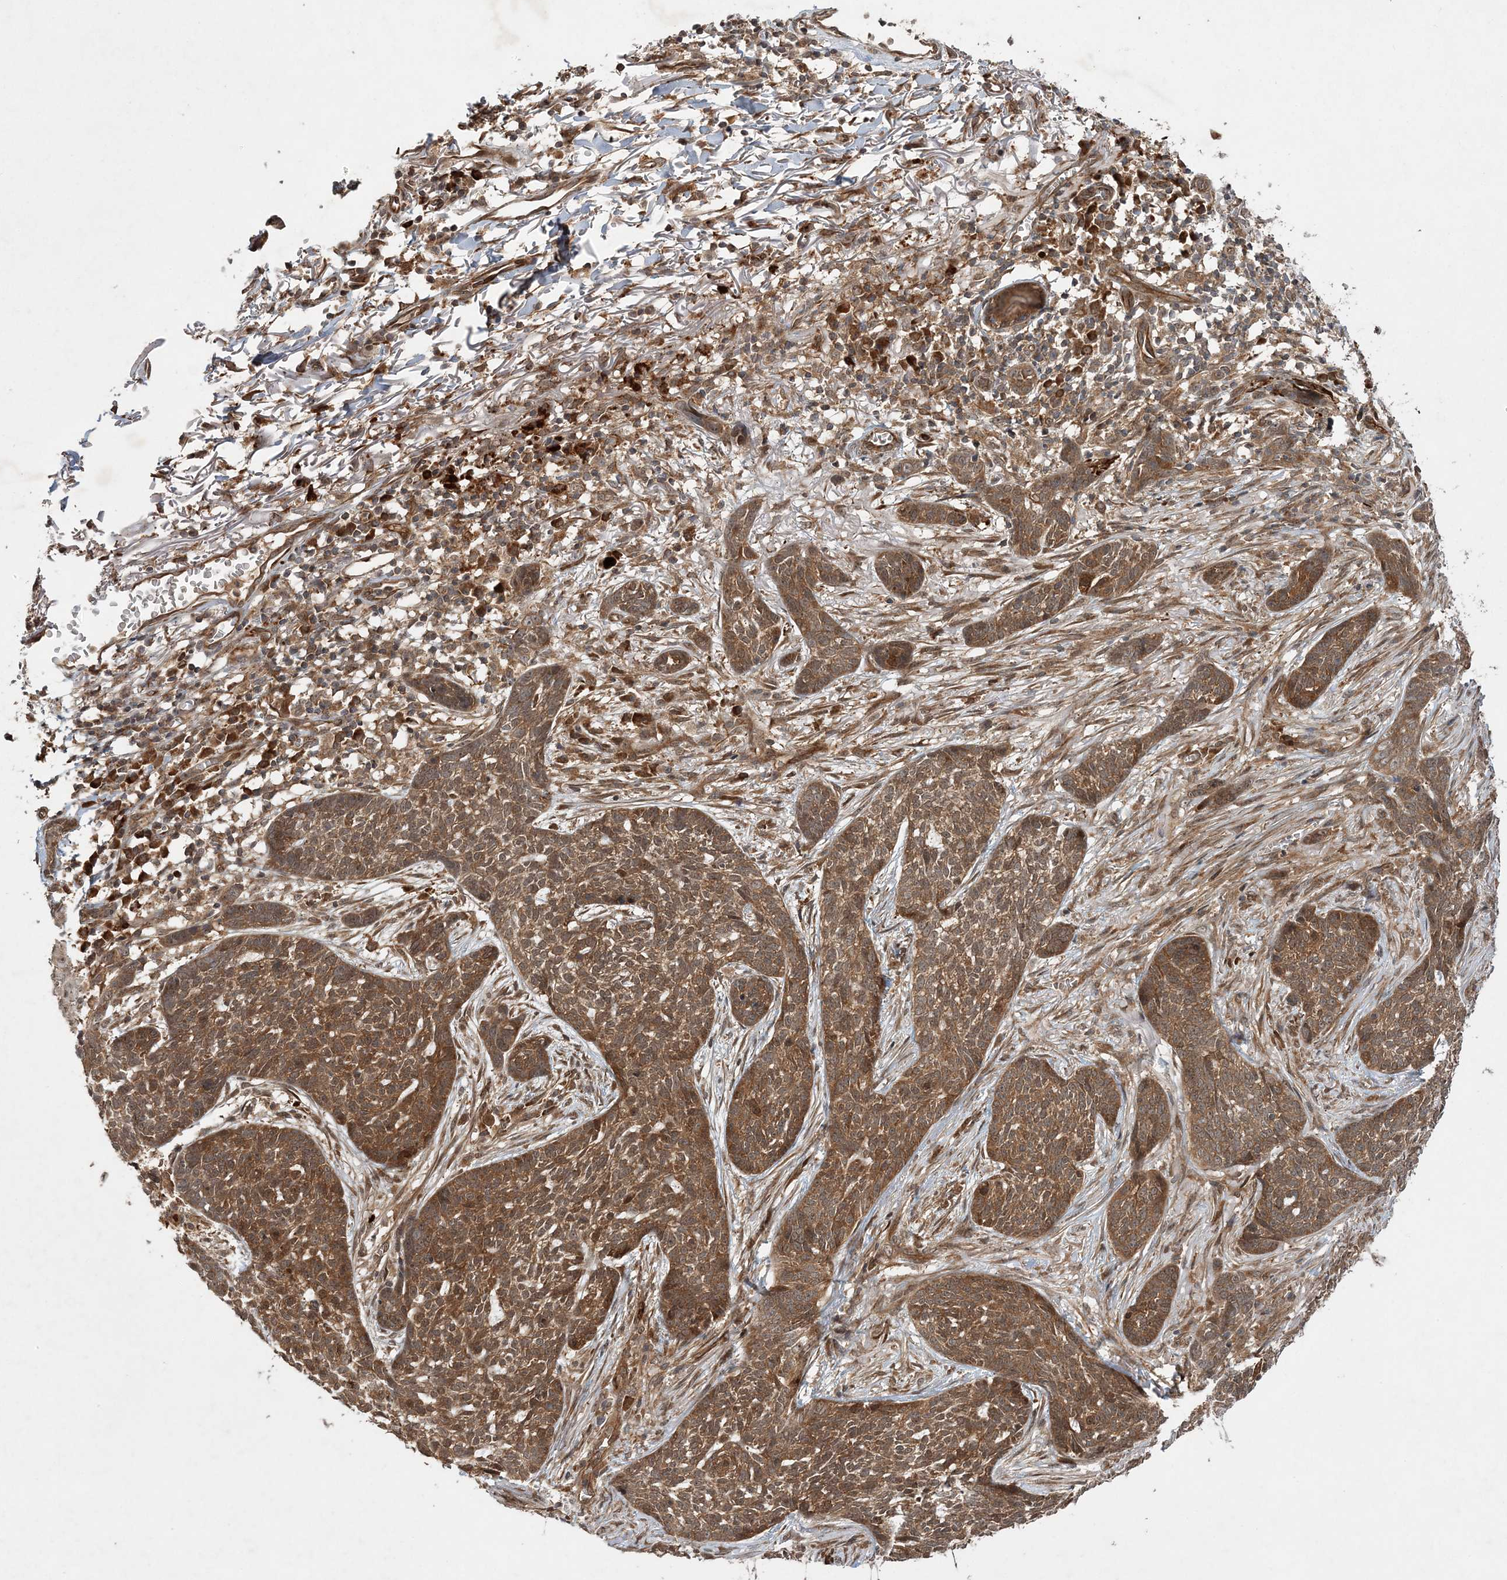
{"staining": {"intensity": "moderate", "quantity": ">75%", "location": "cytoplasmic/membranous"}, "tissue": "skin cancer", "cell_type": "Tumor cells", "image_type": "cancer", "snomed": [{"axis": "morphology", "description": "Basal cell carcinoma"}, {"axis": "topography", "description": "Skin"}], "caption": "Immunohistochemical staining of skin cancer (basal cell carcinoma) displays medium levels of moderate cytoplasmic/membranous positivity in approximately >75% of tumor cells. (IHC, brightfield microscopy, high magnification).", "gene": "UBTD2", "patient": {"sex": "male", "age": 85}}